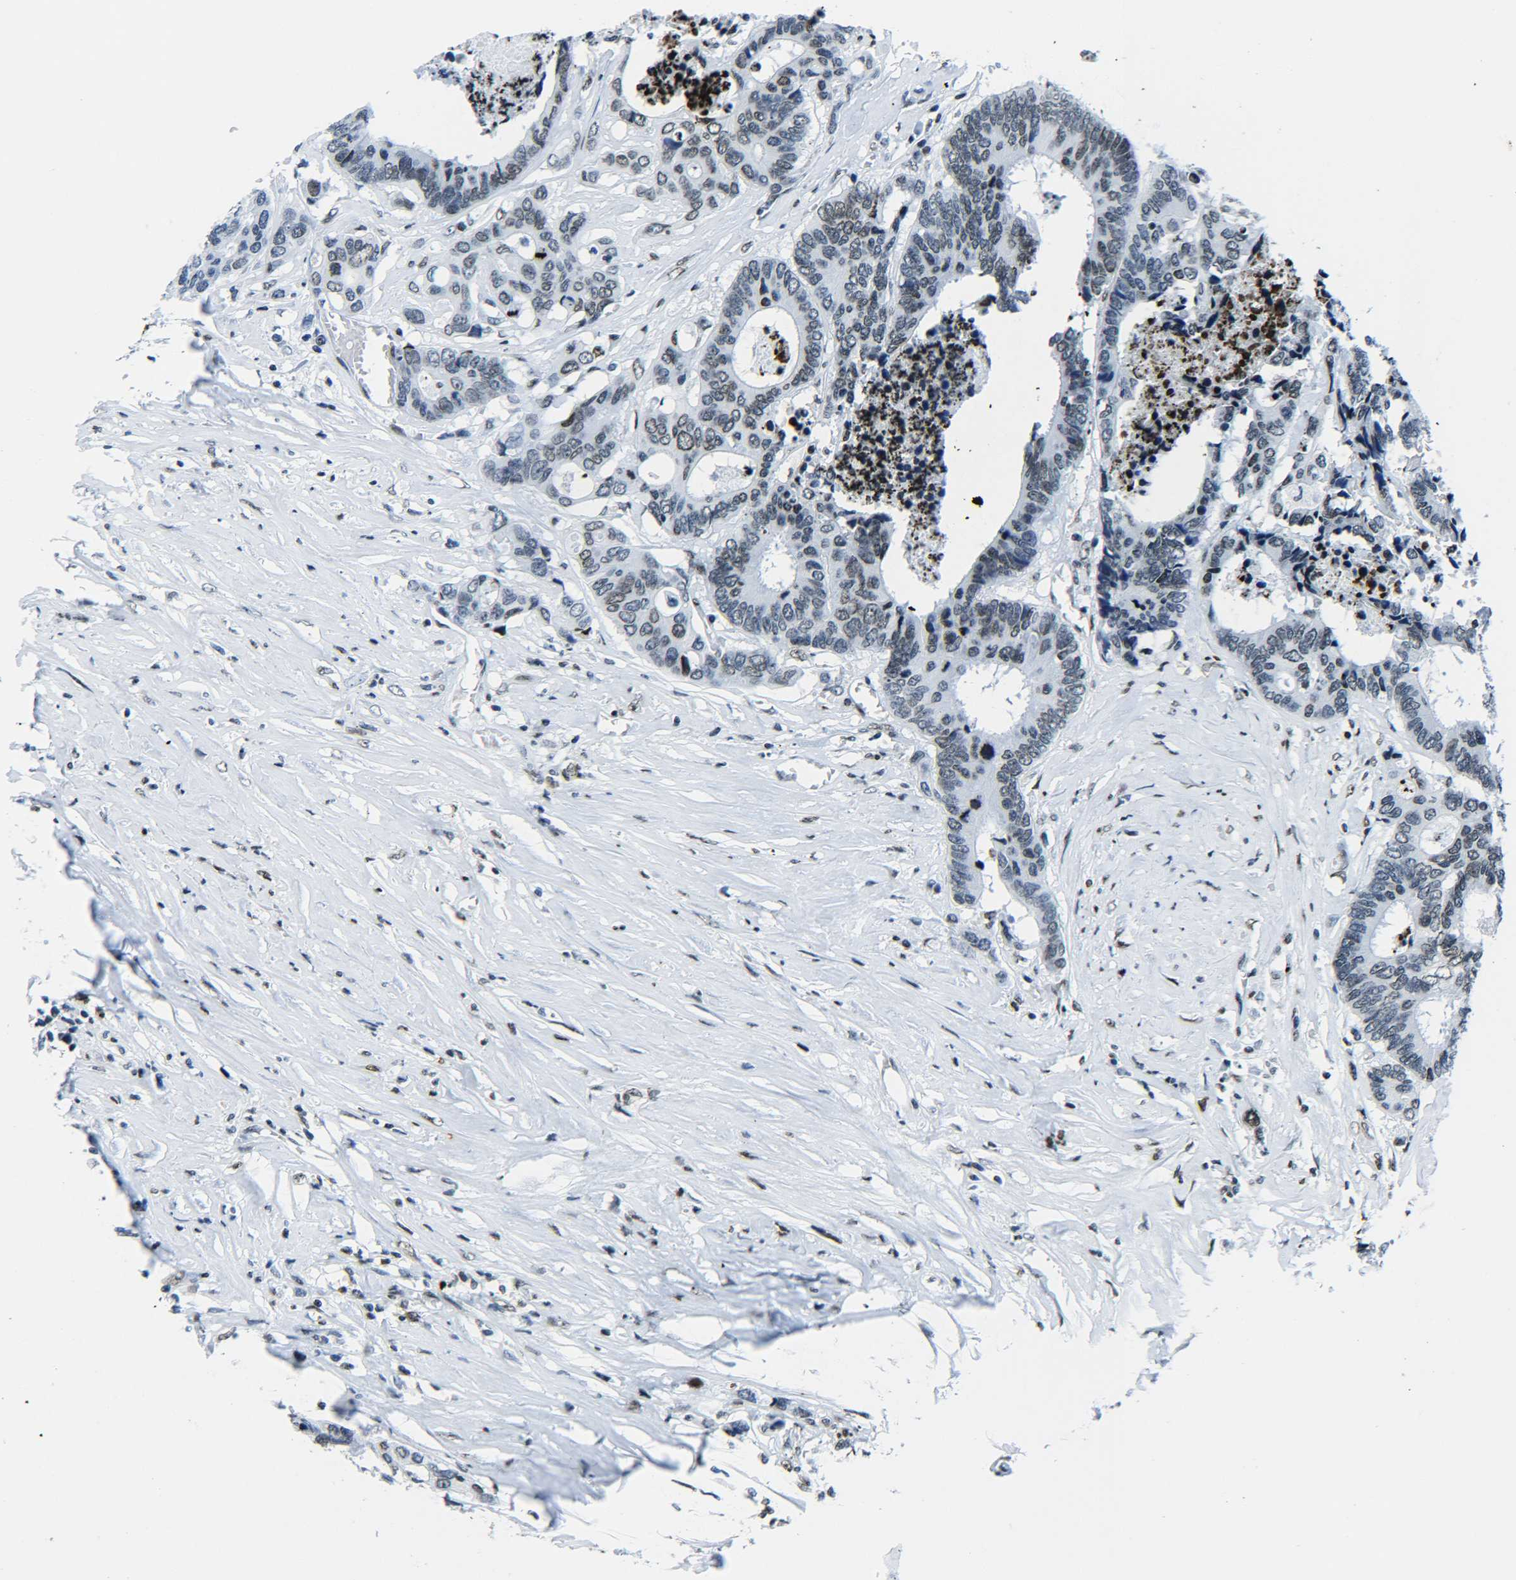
{"staining": {"intensity": "weak", "quantity": "<25%", "location": "nuclear"}, "tissue": "colorectal cancer", "cell_type": "Tumor cells", "image_type": "cancer", "snomed": [{"axis": "morphology", "description": "Adenocarcinoma, NOS"}, {"axis": "topography", "description": "Rectum"}], "caption": "IHC image of colorectal cancer stained for a protein (brown), which demonstrates no expression in tumor cells. The staining is performed using DAB (3,3'-diaminobenzidine) brown chromogen with nuclei counter-stained in using hematoxylin.", "gene": "H2AX", "patient": {"sex": "male", "age": 55}}